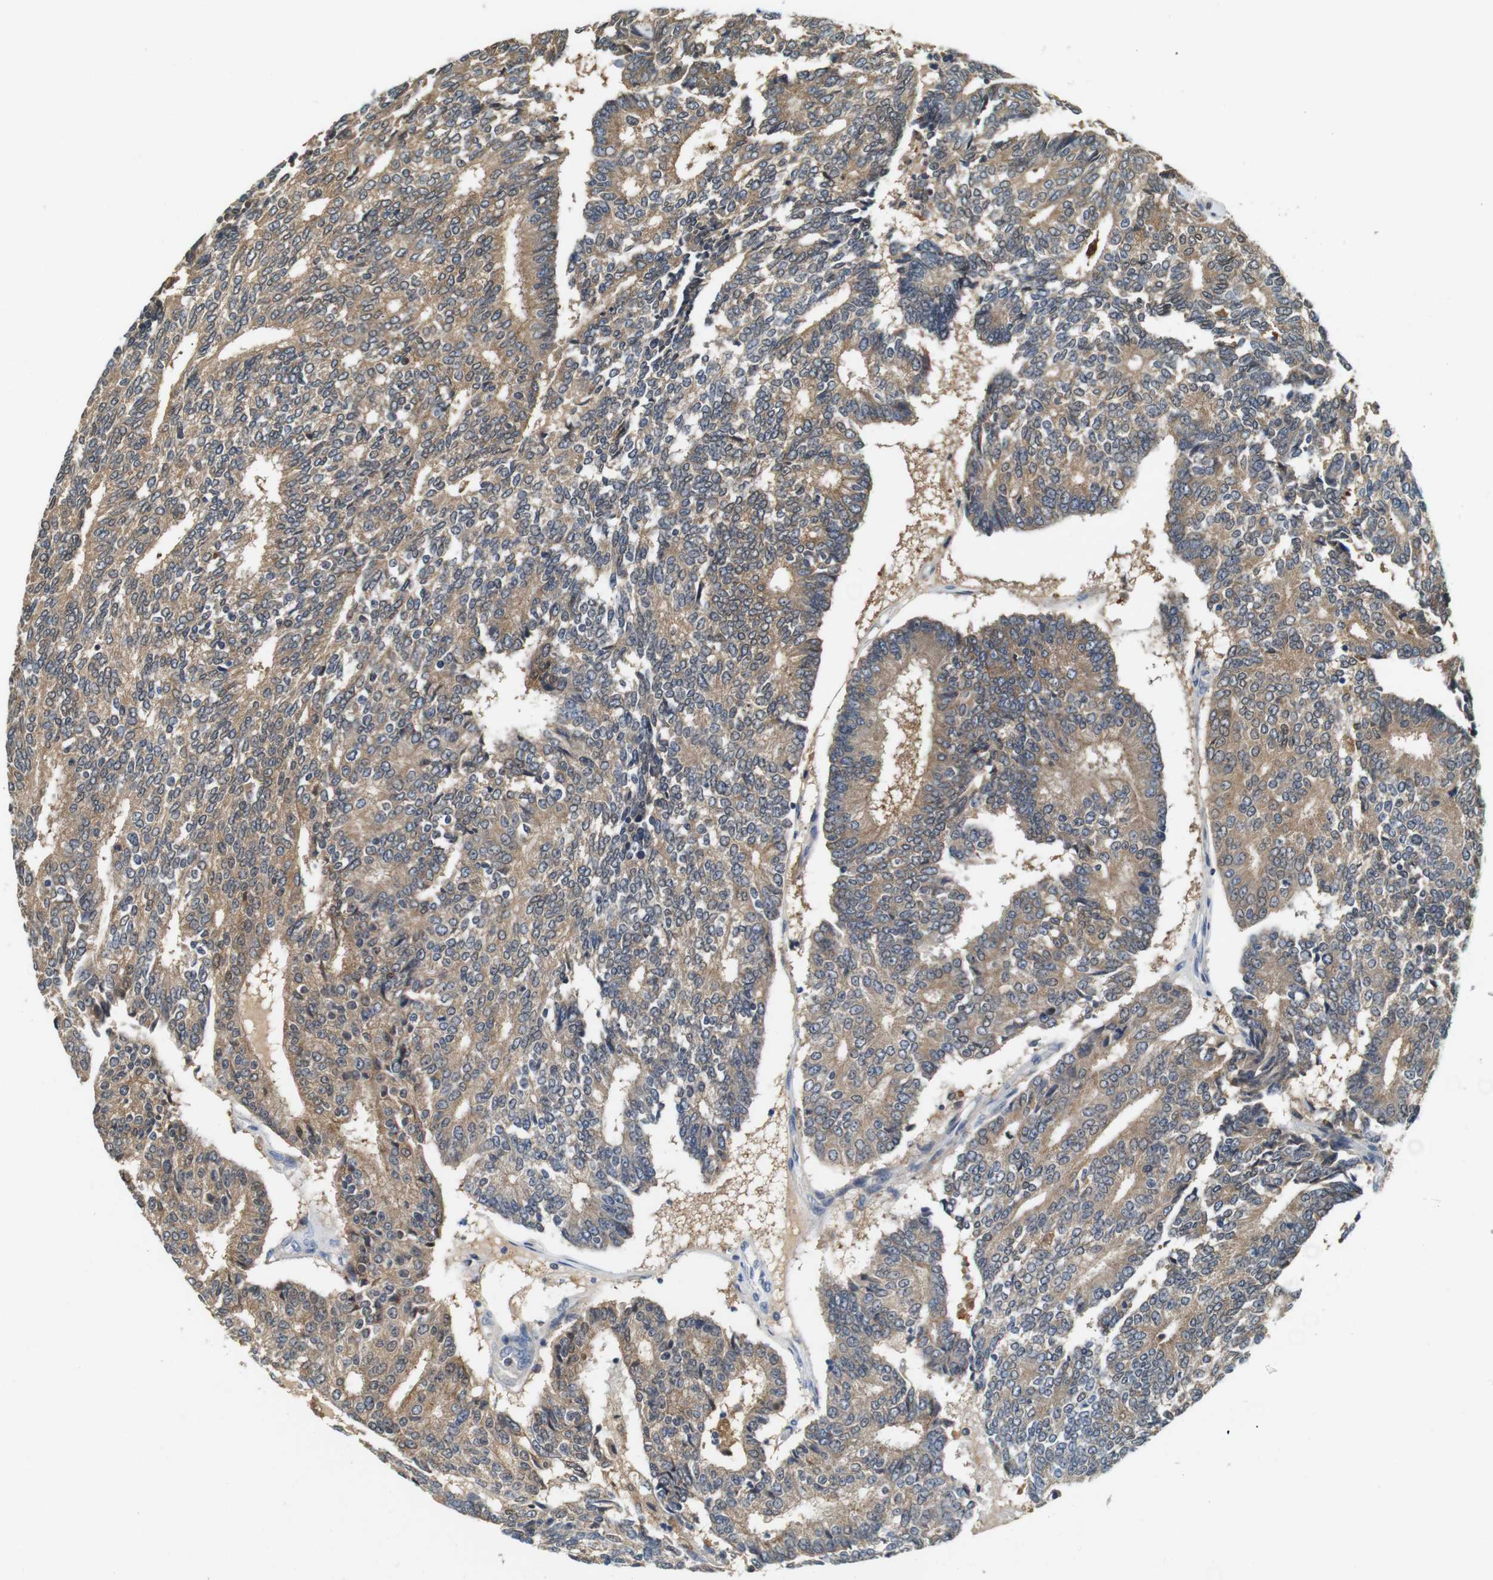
{"staining": {"intensity": "moderate", "quantity": ">75%", "location": "cytoplasmic/membranous"}, "tissue": "prostate cancer", "cell_type": "Tumor cells", "image_type": "cancer", "snomed": [{"axis": "morphology", "description": "Normal tissue, NOS"}, {"axis": "morphology", "description": "Adenocarcinoma, High grade"}, {"axis": "topography", "description": "Prostate"}, {"axis": "topography", "description": "Seminal veicle"}], "caption": "Immunohistochemistry of prostate cancer shows medium levels of moderate cytoplasmic/membranous expression in about >75% of tumor cells.", "gene": "NEBL", "patient": {"sex": "male", "age": 55}}